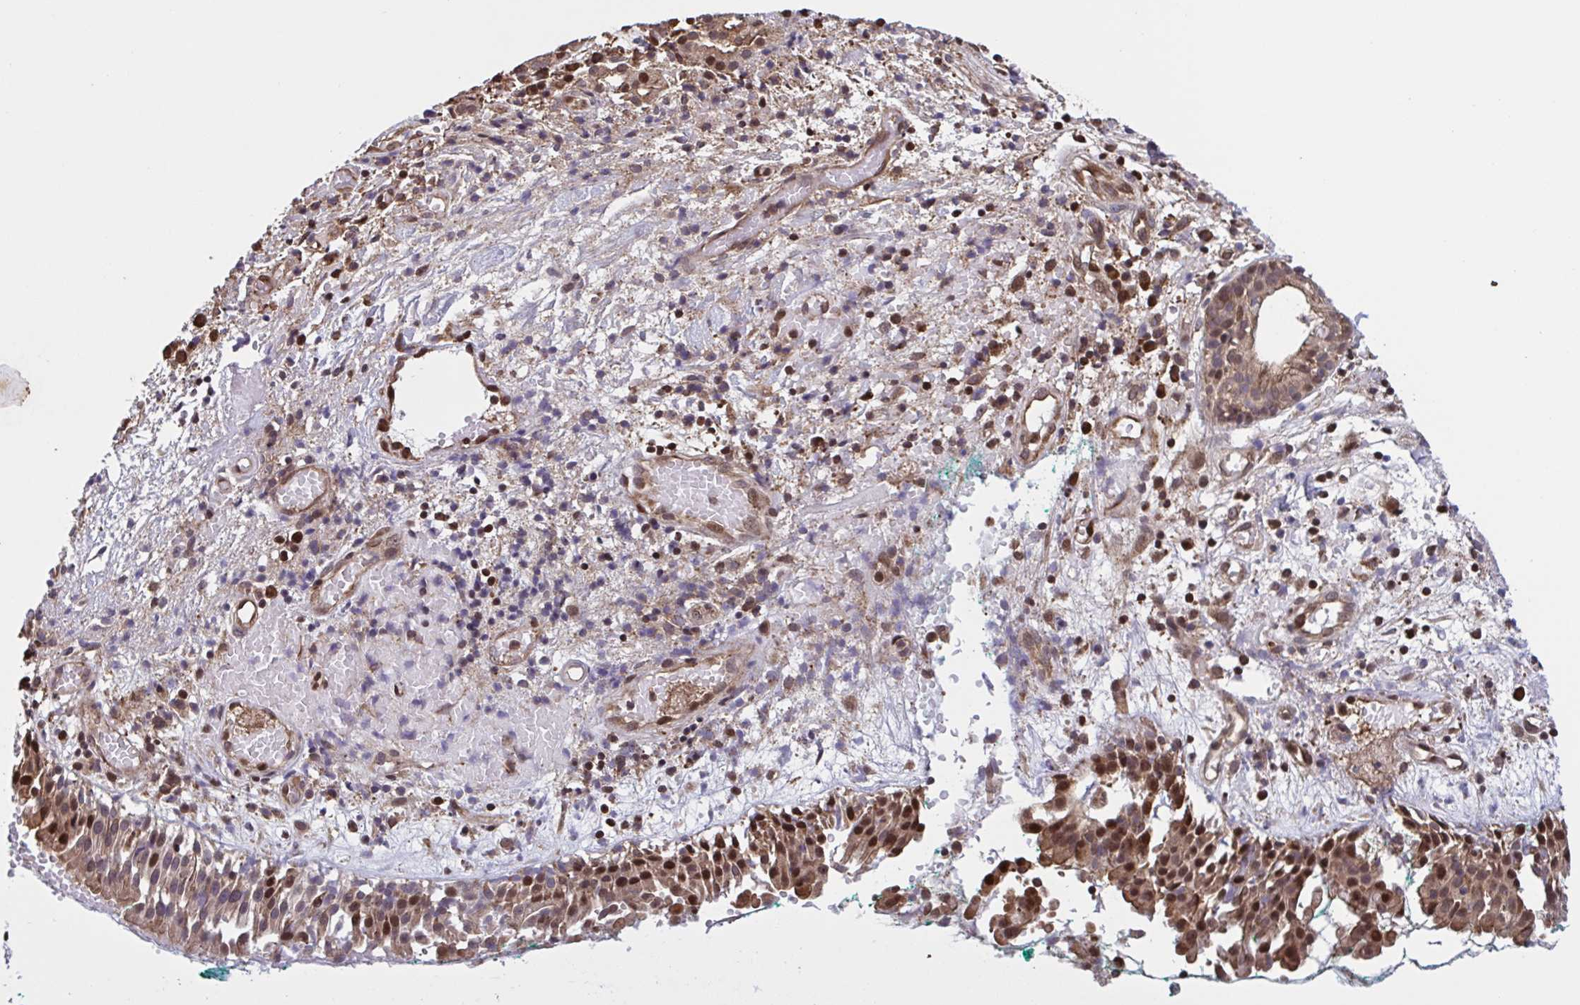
{"staining": {"intensity": "moderate", "quantity": ">75%", "location": "cytoplasmic/membranous,nuclear"}, "tissue": "nasopharynx", "cell_type": "Respiratory epithelial cells", "image_type": "normal", "snomed": [{"axis": "morphology", "description": "Normal tissue, NOS"}, {"axis": "morphology", "description": "Basal cell carcinoma"}, {"axis": "topography", "description": "Cartilage tissue"}, {"axis": "topography", "description": "Nasopharynx"}, {"axis": "topography", "description": "Oral tissue"}], "caption": "This photomicrograph reveals unremarkable nasopharynx stained with immunohistochemistry to label a protein in brown. The cytoplasmic/membranous,nuclear of respiratory epithelial cells show moderate positivity for the protein. Nuclei are counter-stained blue.", "gene": "SEC63", "patient": {"sex": "female", "age": 77}}